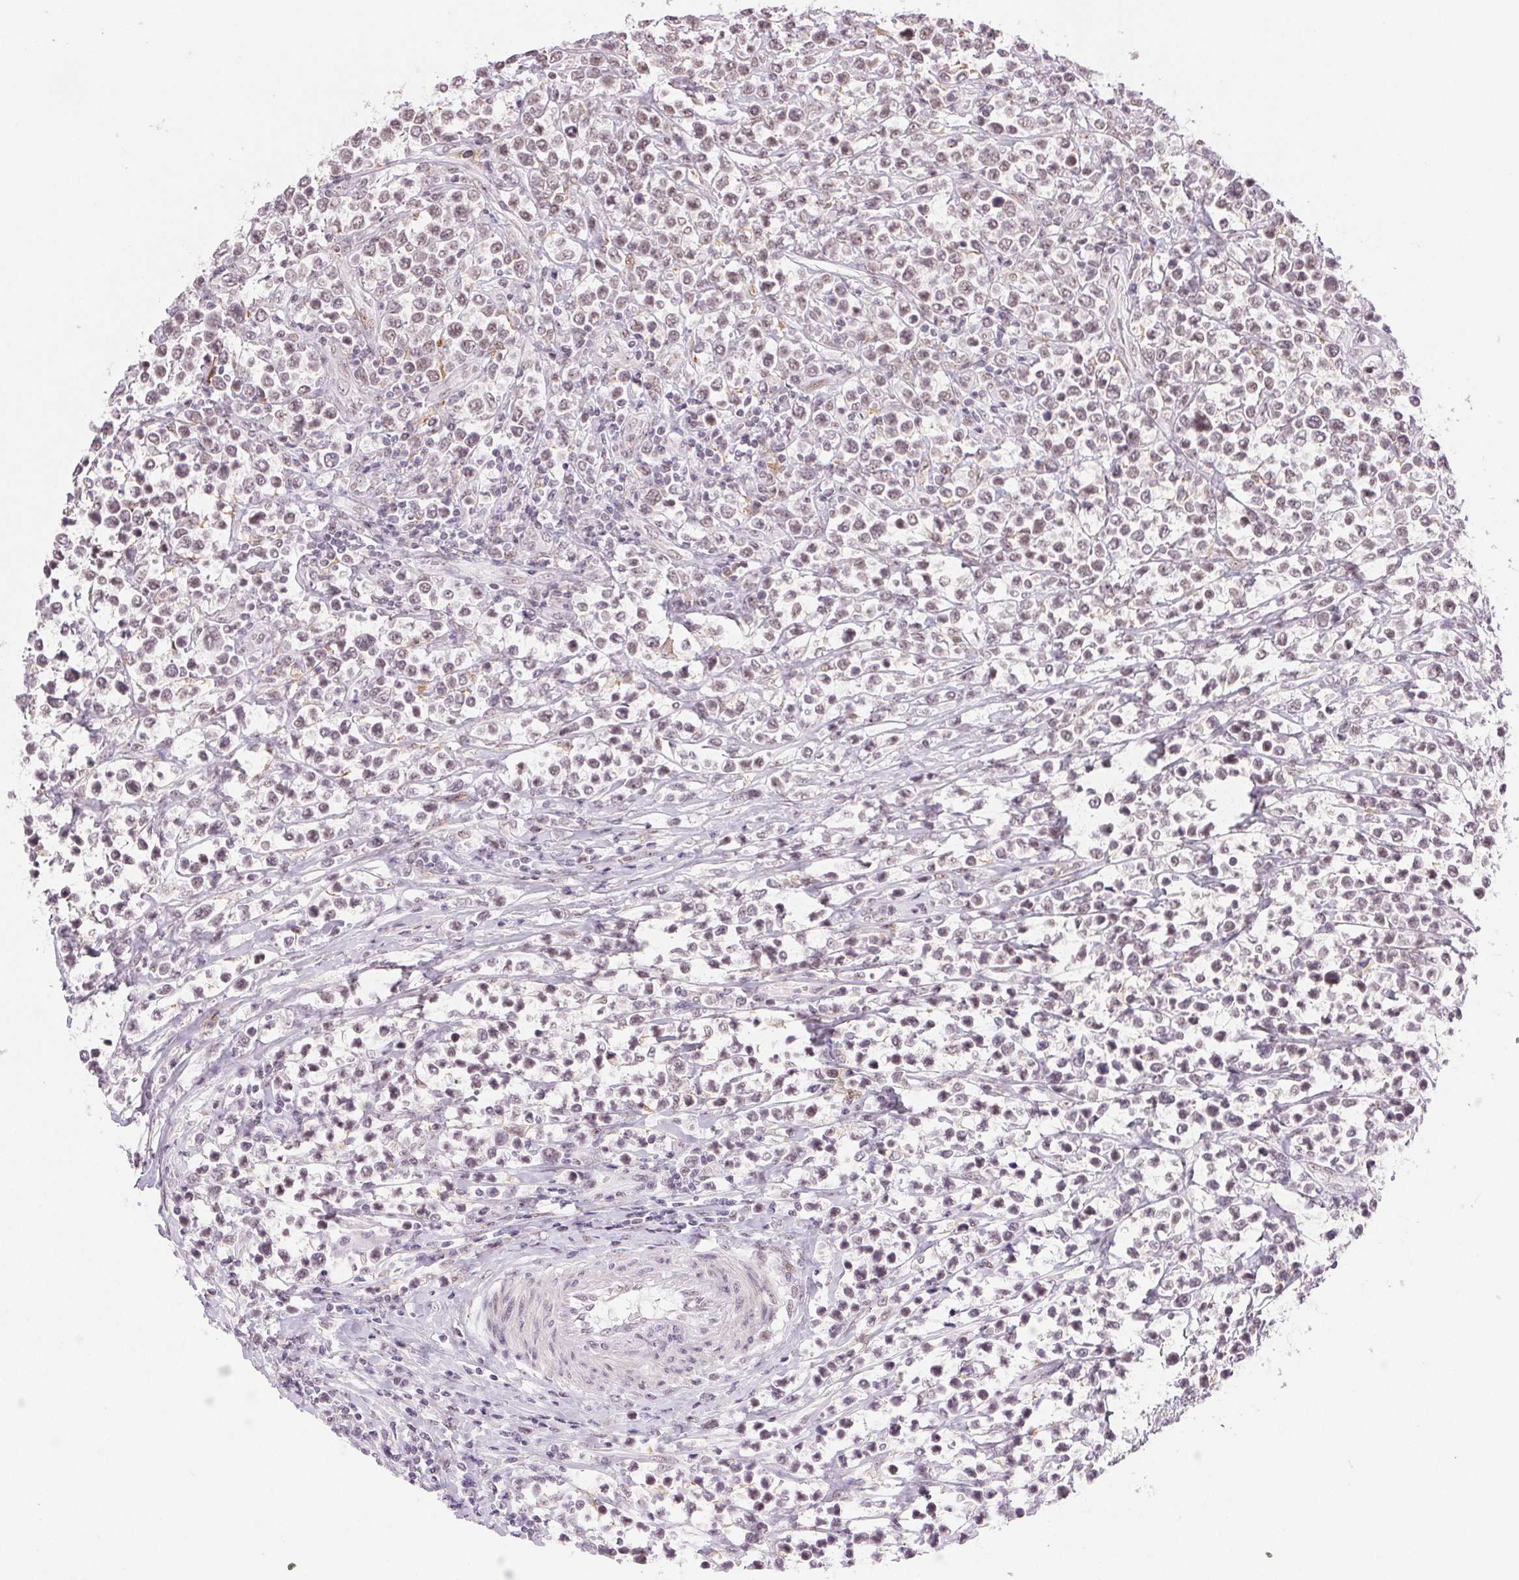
{"staining": {"intensity": "weak", "quantity": "25%-75%", "location": "nuclear"}, "tissue": "lymphoma", "cell_type": "Tumor cells", "image_type": "cancer", "snomed": [{"axis": "morphology", "description": "Malignant lymphoma, non-Hodgkin's type, High grade"}, {"axis": "topography", "description": "Soft tissue"}], "caption": "Human malignant lymphoma, non-Hodgkin's type (high-grade) stained with a brown dye reveals weak nuclear positive expression in about 25%-75% of tumor cells.", "gene": "PRPF18", "patient": {"sex": "female", "age": 56}}